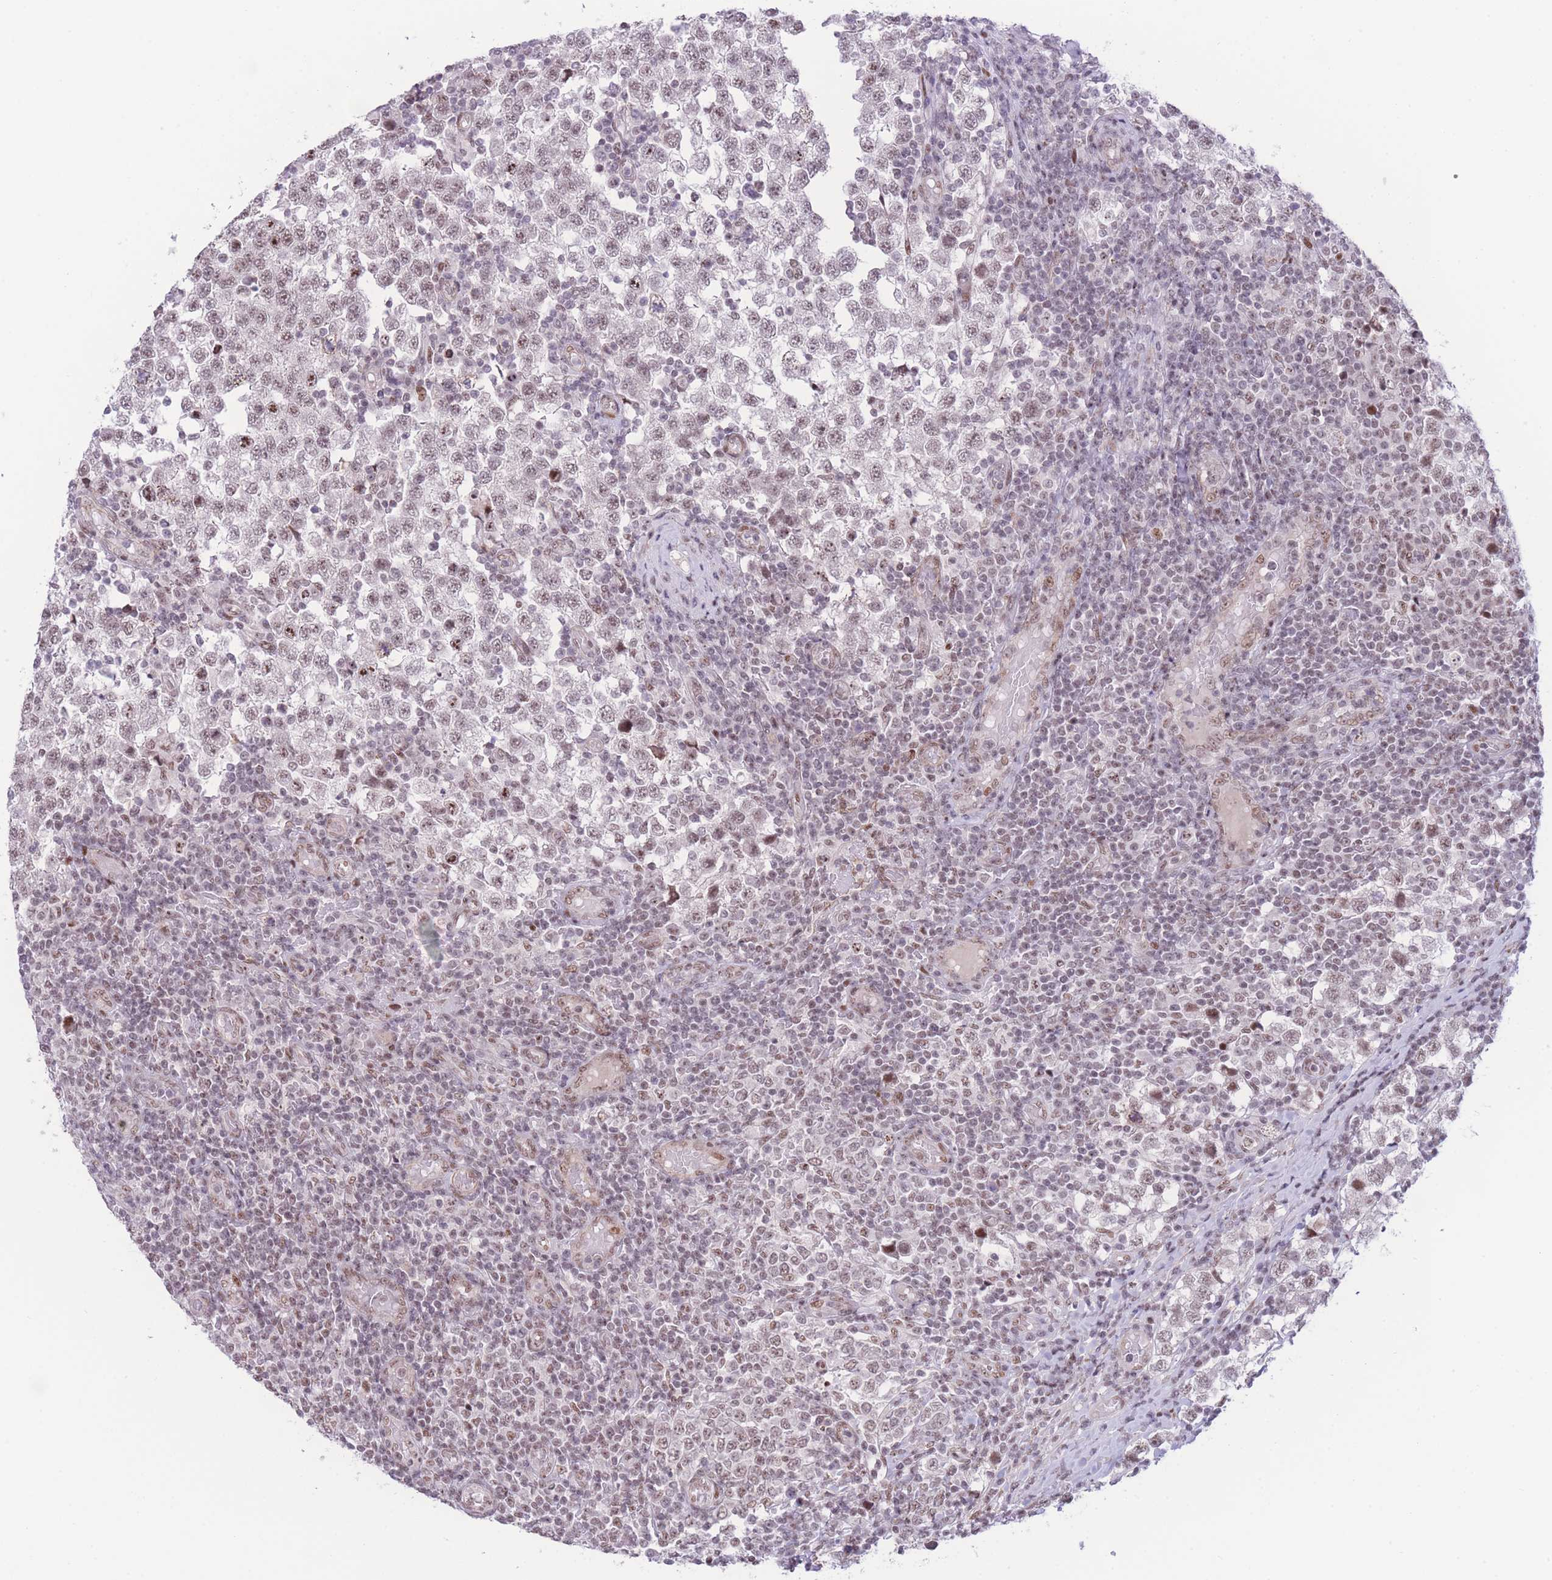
{"staining": {"intensity": "moderate", "quantity": "<25%", "location": "nuclear"}, "tissue": "testis cancer", "cell_type": "Tumor cells", "image_type": "cancer", "snomed": [{"axis": "morphology", "description": "Seminoma, NOS"}, {"axis": "topography", "description": "Testis"}], "caption": "Testis cancer tissue shows moderate nuclear staining in approximately <25% of tumor cells, visualized by immunohistochemistry.", "gene": "PCIF1", "patient": {"sex": "male", "age": 34}}